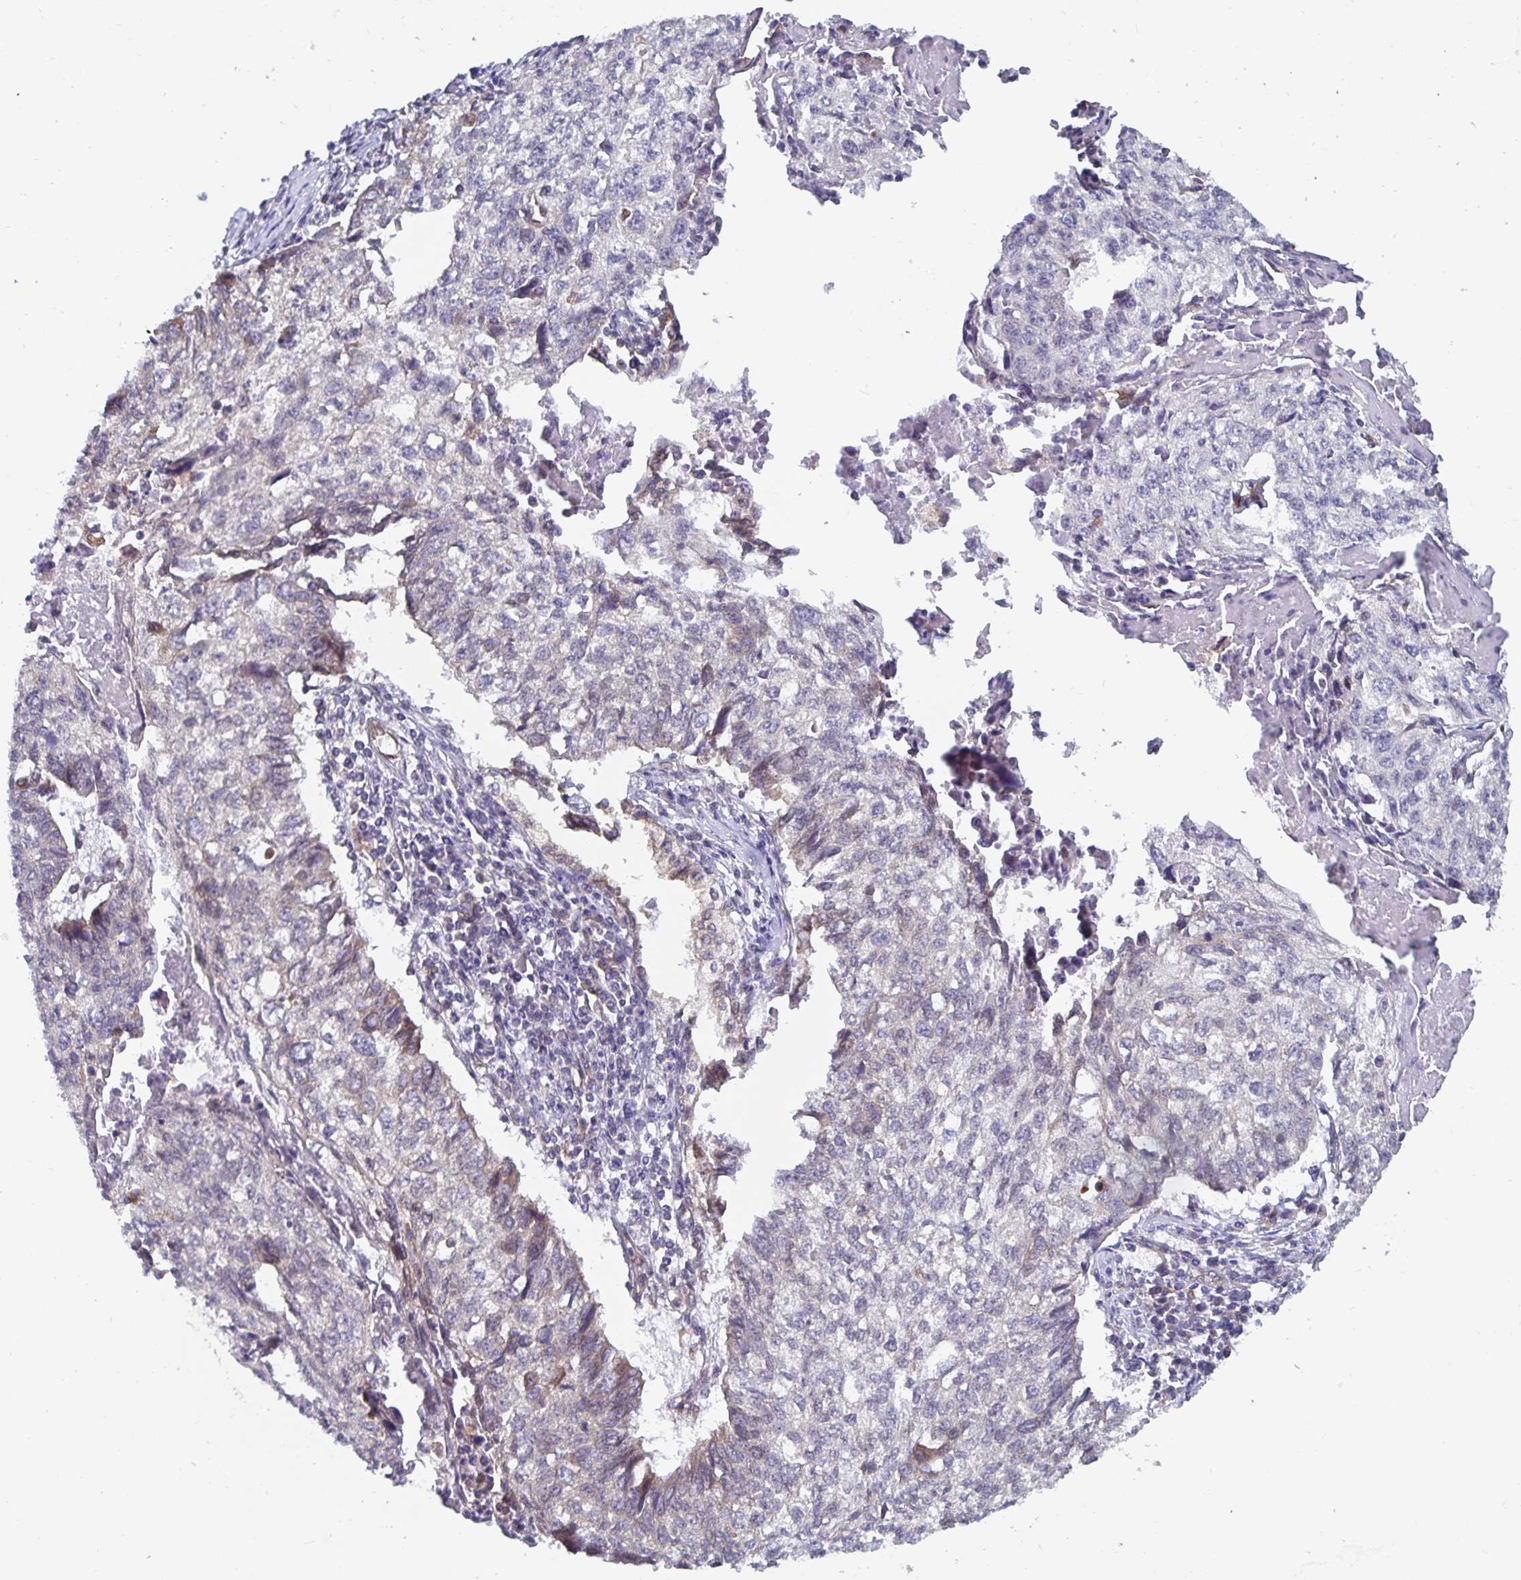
{"staining": {"intensity": "negative", "quantity": "none", "location": "none"}, "tissue": "lung cancer", "cell_type": "Tumor cells", "image_type": "cancer", "snomed": [{"axis": "morphology", "description": "Normal morphology"}, {"axis": "morphology", "description": "Aneuploidy"}, {"axis": "morphology", "description": "Squamous cell carcinoma, NOS"}, {"axis": "topography", "description": "Lymph node"}, {"axis": "topography", "description": "Lung"}], "caption": "Immunohistochemical staining of human aneuploidy (lung) demonstrates no significant expression in tumor cells. The staining was performed using DAB to visualize the protein expression in brown, while the nuclei were stained in blue with hematoxylin (Magnification: 20x).", "gene": "BCAP29", "patient": {"sex": "female", "age": 76}}